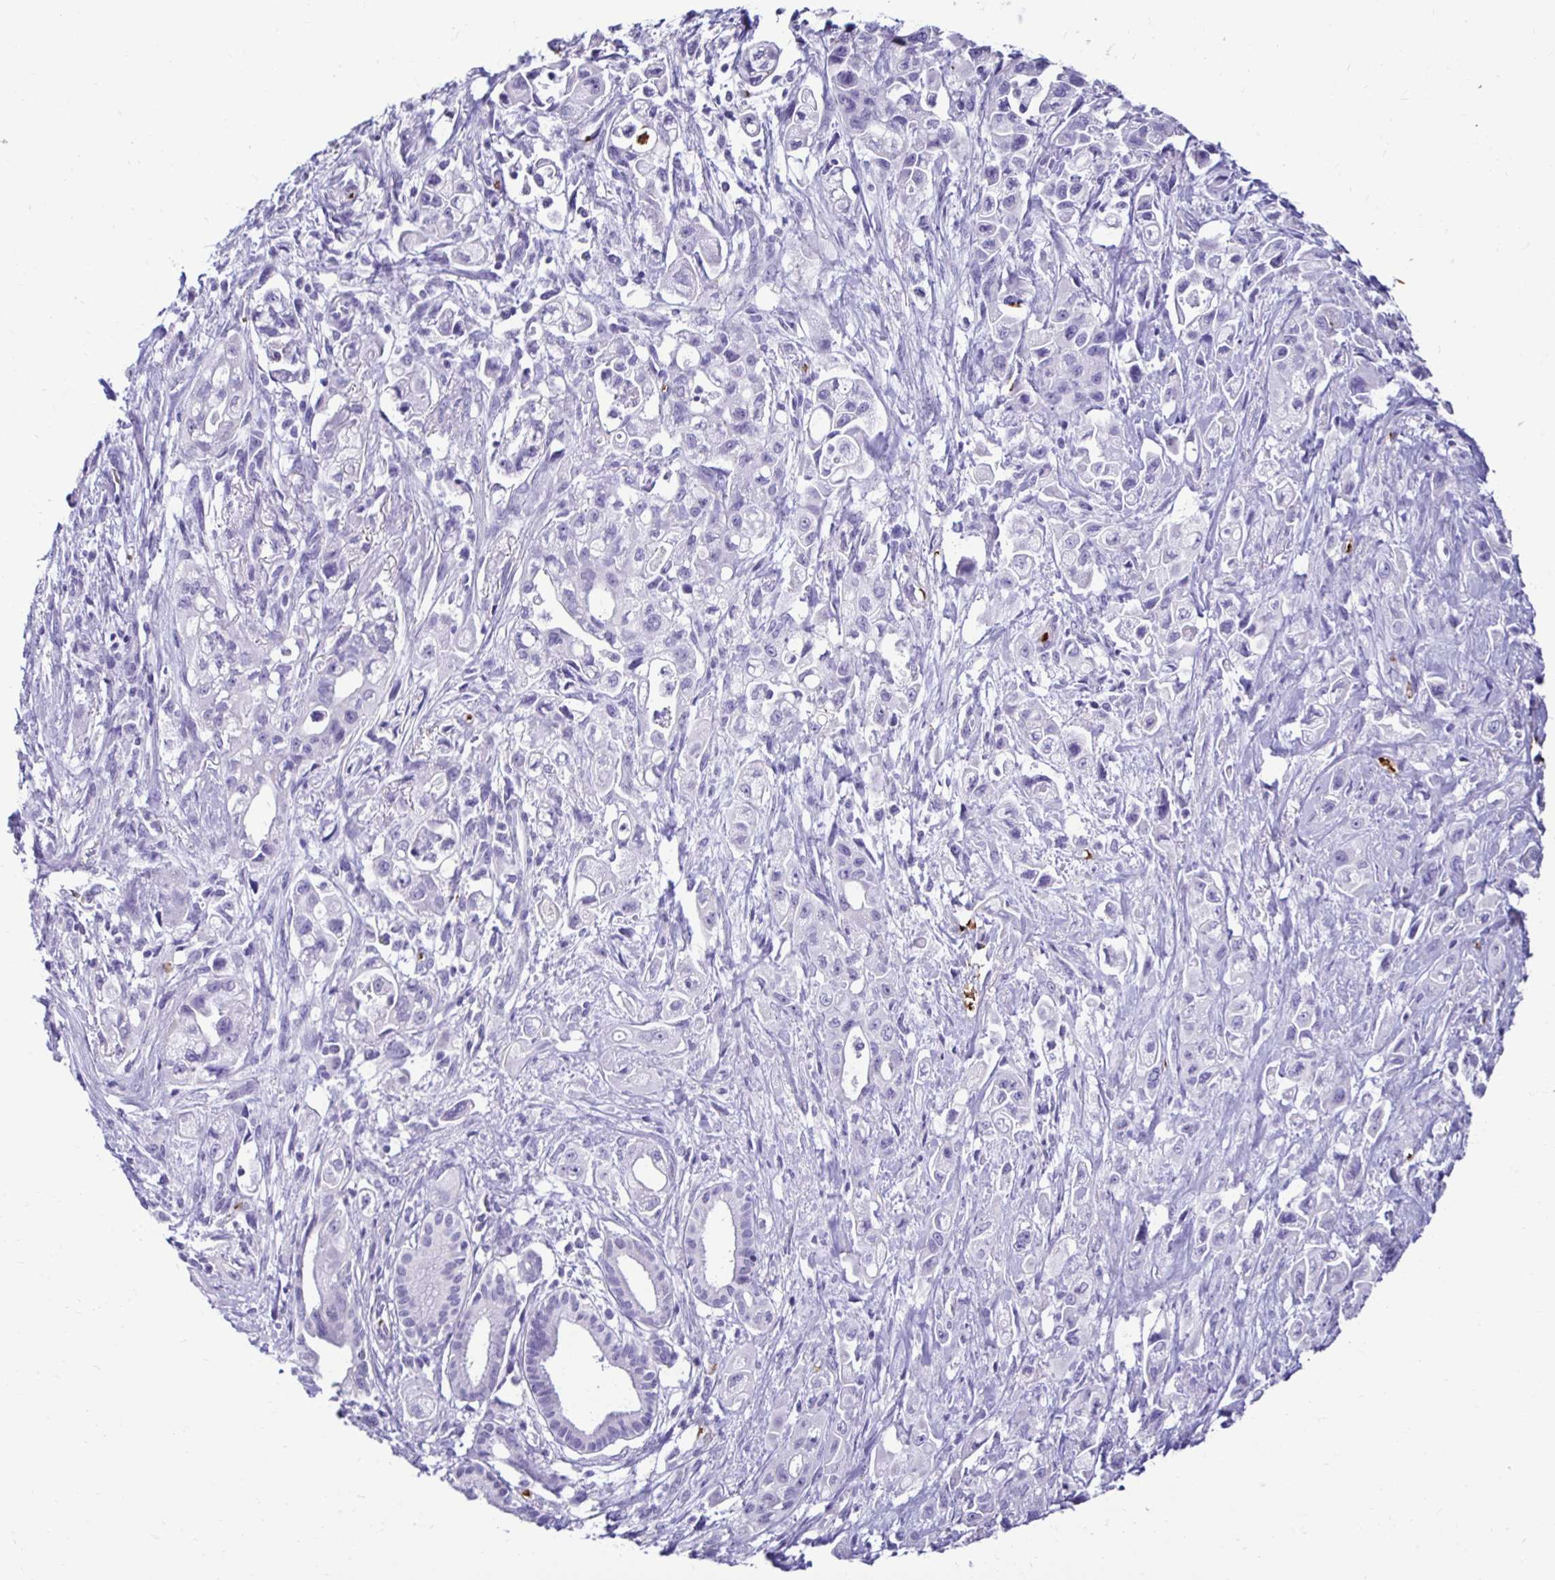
{"staining": {"intensity": "negative", "quantity": "none", "location": "none"}, "tissue": "pancreatic cancer", "cell_type": "Tumor cells", "image_type": "cancer", "snomed": [{"axis": "morphology", "description": "Adenocarcinoma, NOS"}, {"axis": "topography", "description": "Pancreas"}], "caption": "IHC micrograph of pancreatic cancer (adenocarcinoma) stained for a protein (brown), which shows no staining in tumor cells.", "gene": "RHBDL3", "patient": {"sex": "female", "age": 66}}